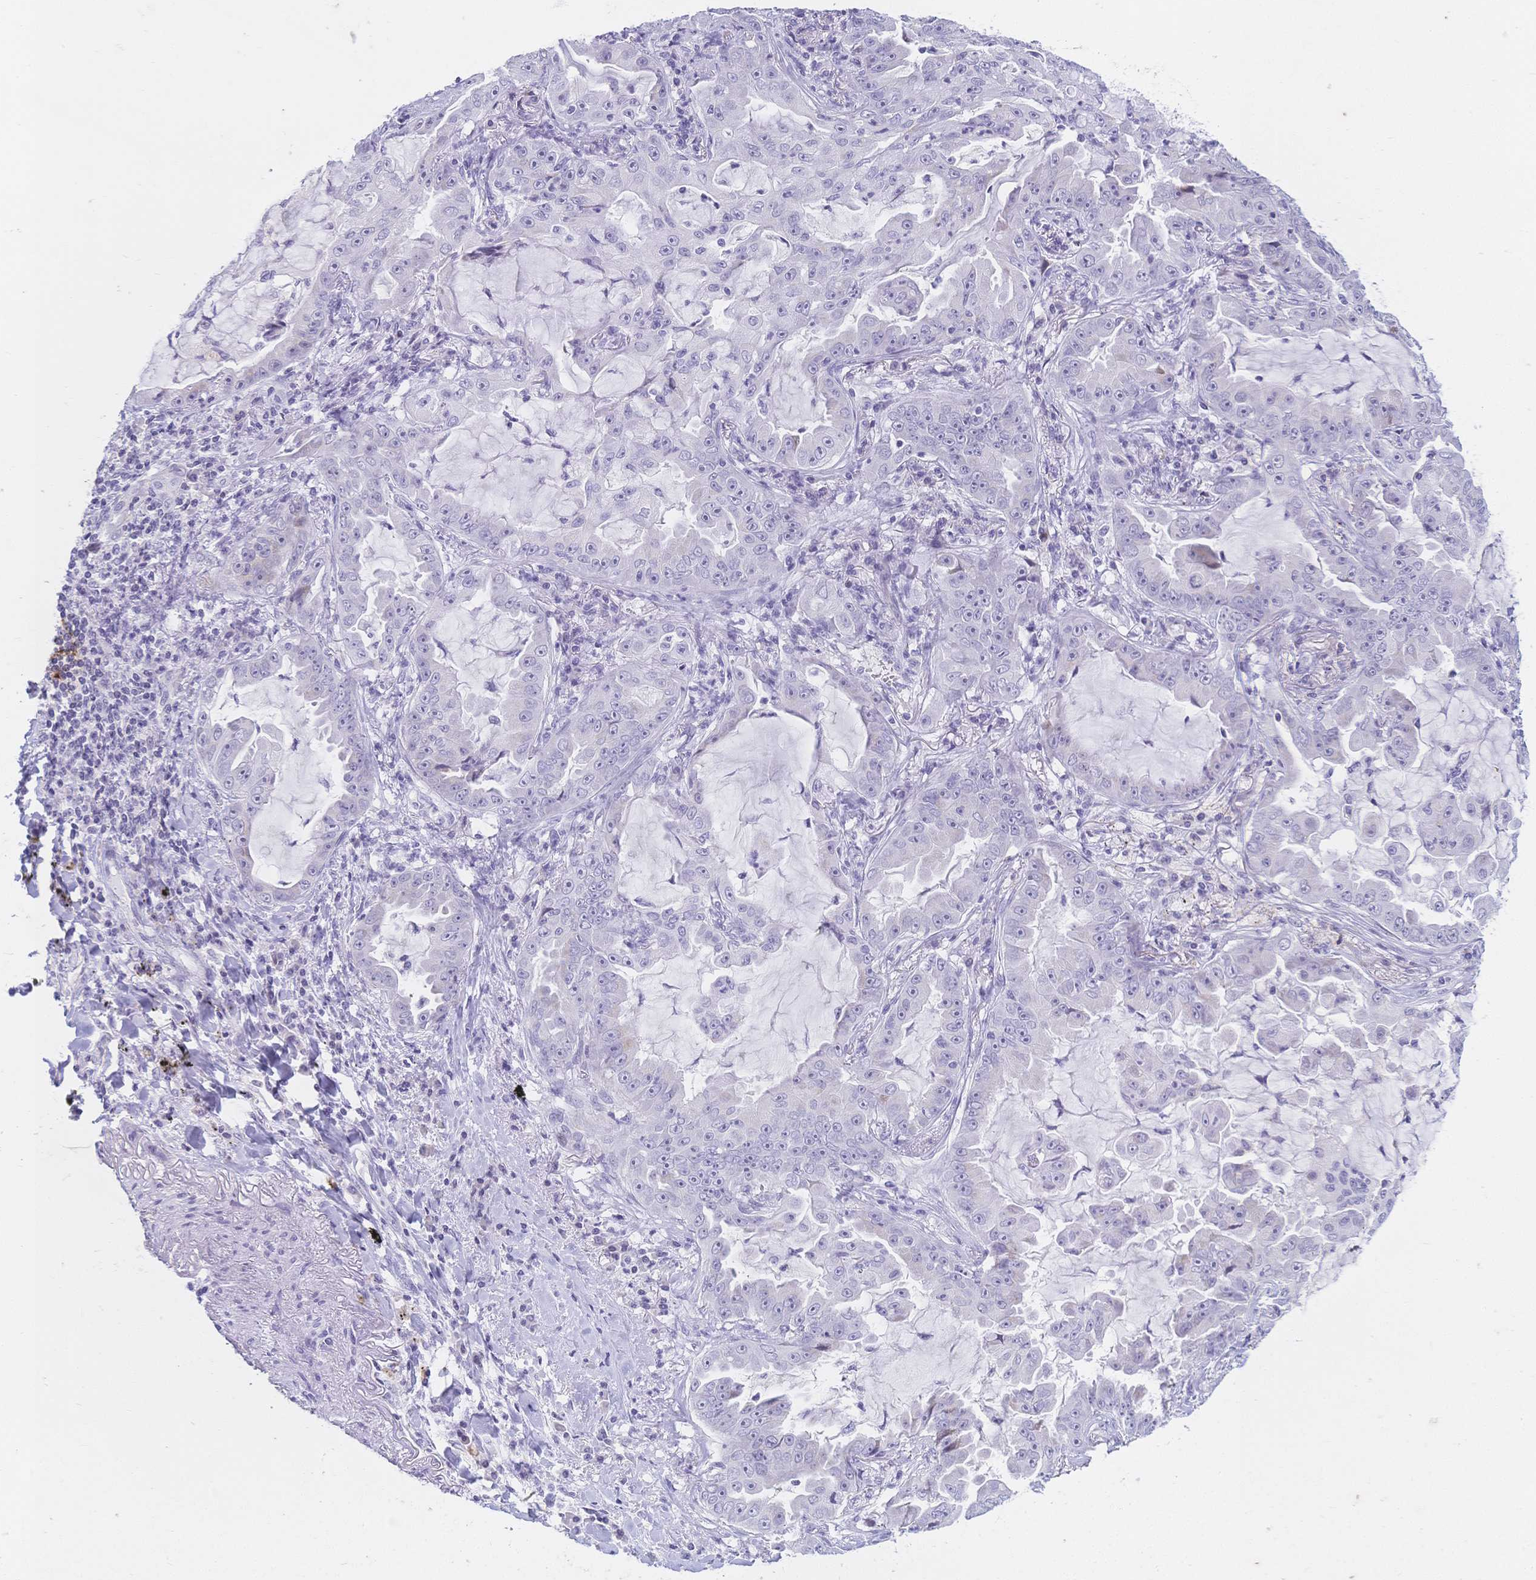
{"staining": {"intensity": "negative", "quantity": "none", "location": "none"}, "tissue": "lung cancer", "cell_type": "Tumor cells", "image_type": "cancer", "snomed": [{"axis": "morphology", "description": "Adenocarcinoma, NOS"}, {"axis": "topography", "description": "Lung"}], "caption": "Tumor cells show no significant positivity in adenocarcinoma (lung).", "gene": "CR2", "patient": {"sex": "female", "age": 52}}